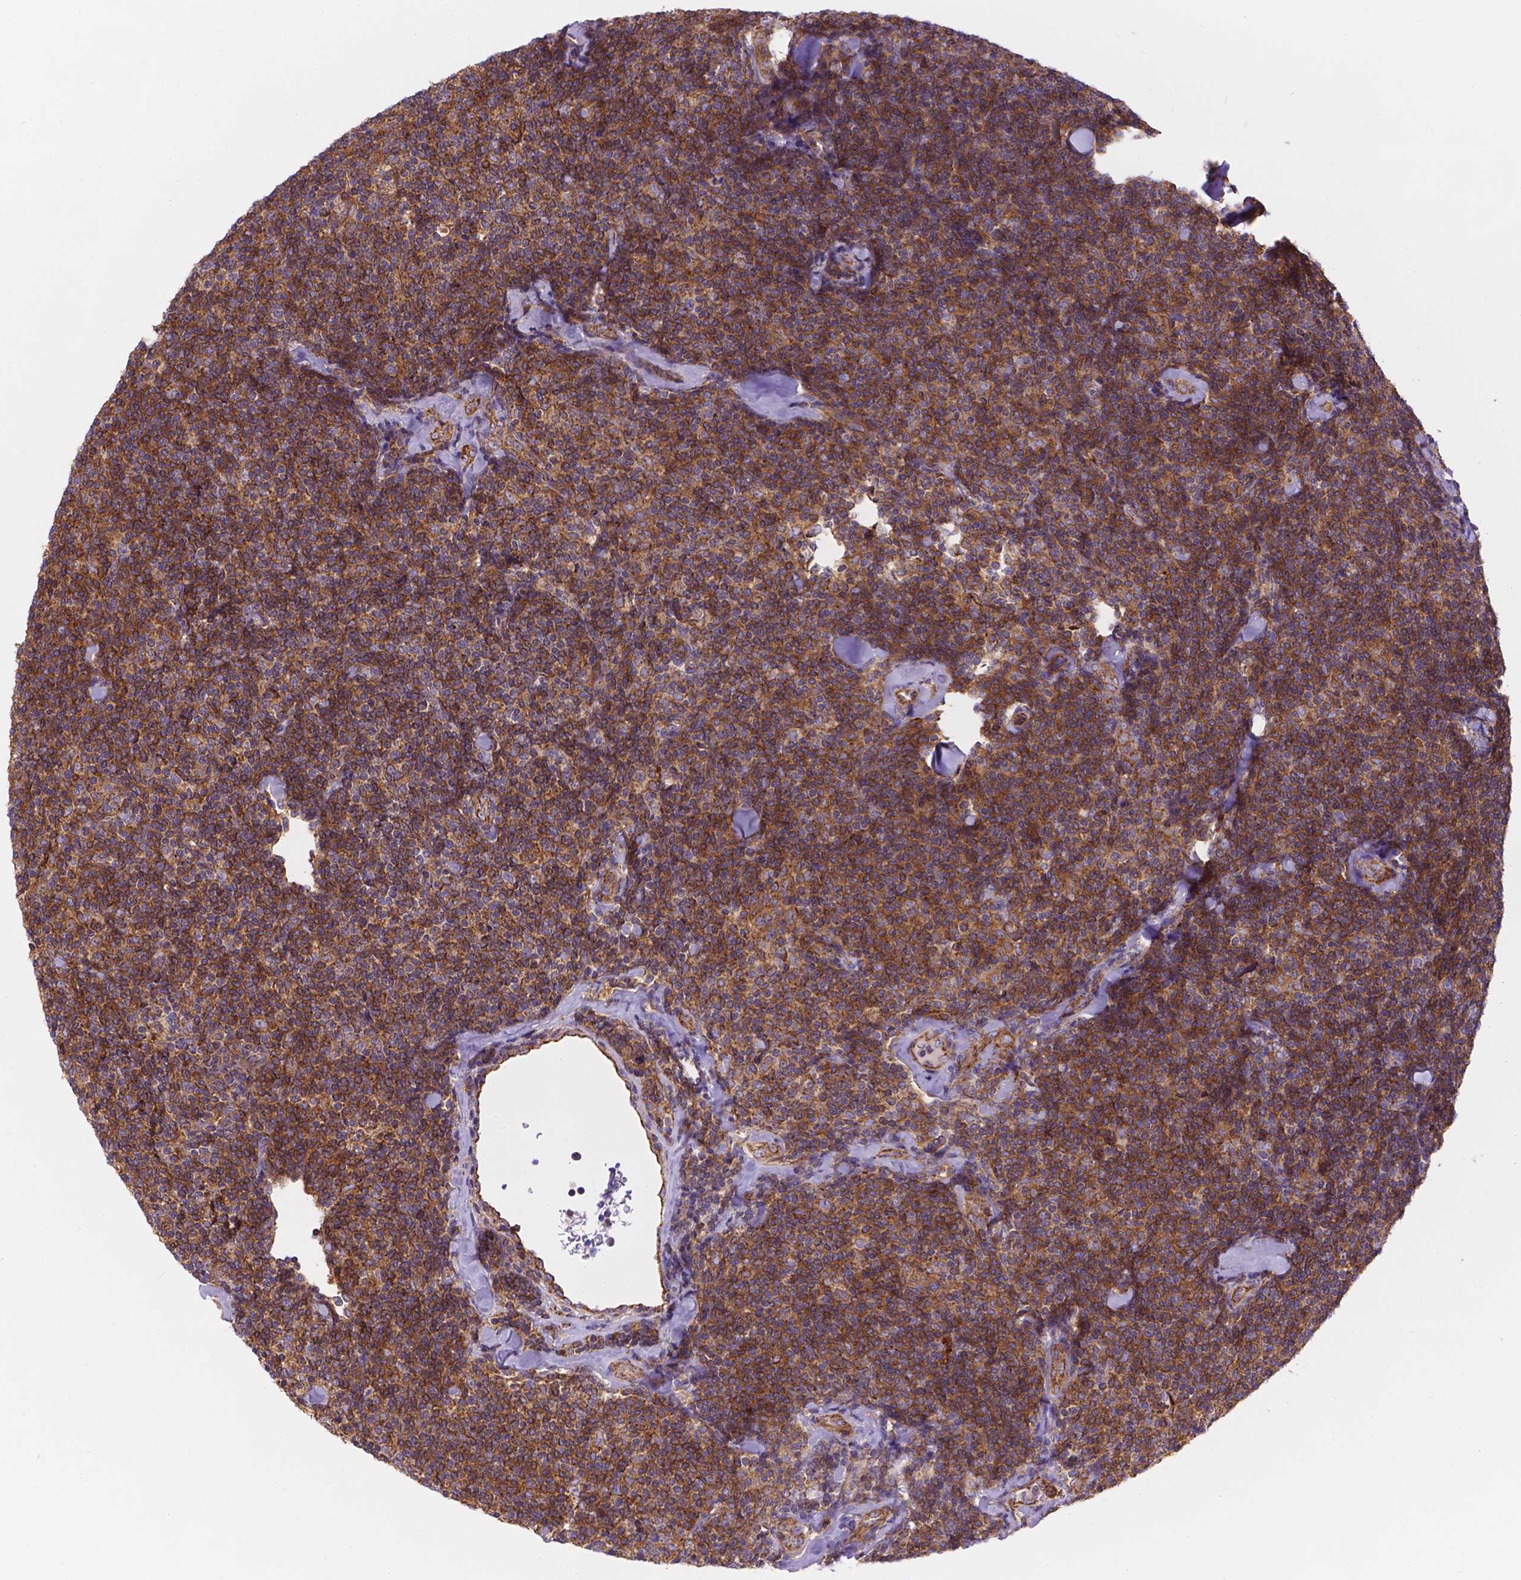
{"staining": {"intensity": "moderate", "quantity": ">75%", "location": "cytoplasmic/membranous"}, "tissue": "lymphoma", "cell_type": "Tumor cells", "image_type": "cancer", "snomed": [{"axis": "morphology", "description": "Malignant lymphoma, non-Hodgkin's type, Low grade"}, {"axis": "topography", "description": "Lymph node"}], "caption": "The photomicrograph shows a brown stain indicating the presence of a protein in the cytoplasmic/membranous of tumor cells in low-grade malignant lymphoma, non-Hodgkin's type.", "gene": "AK3", "patient": {"sex": "female", "age": 56}}